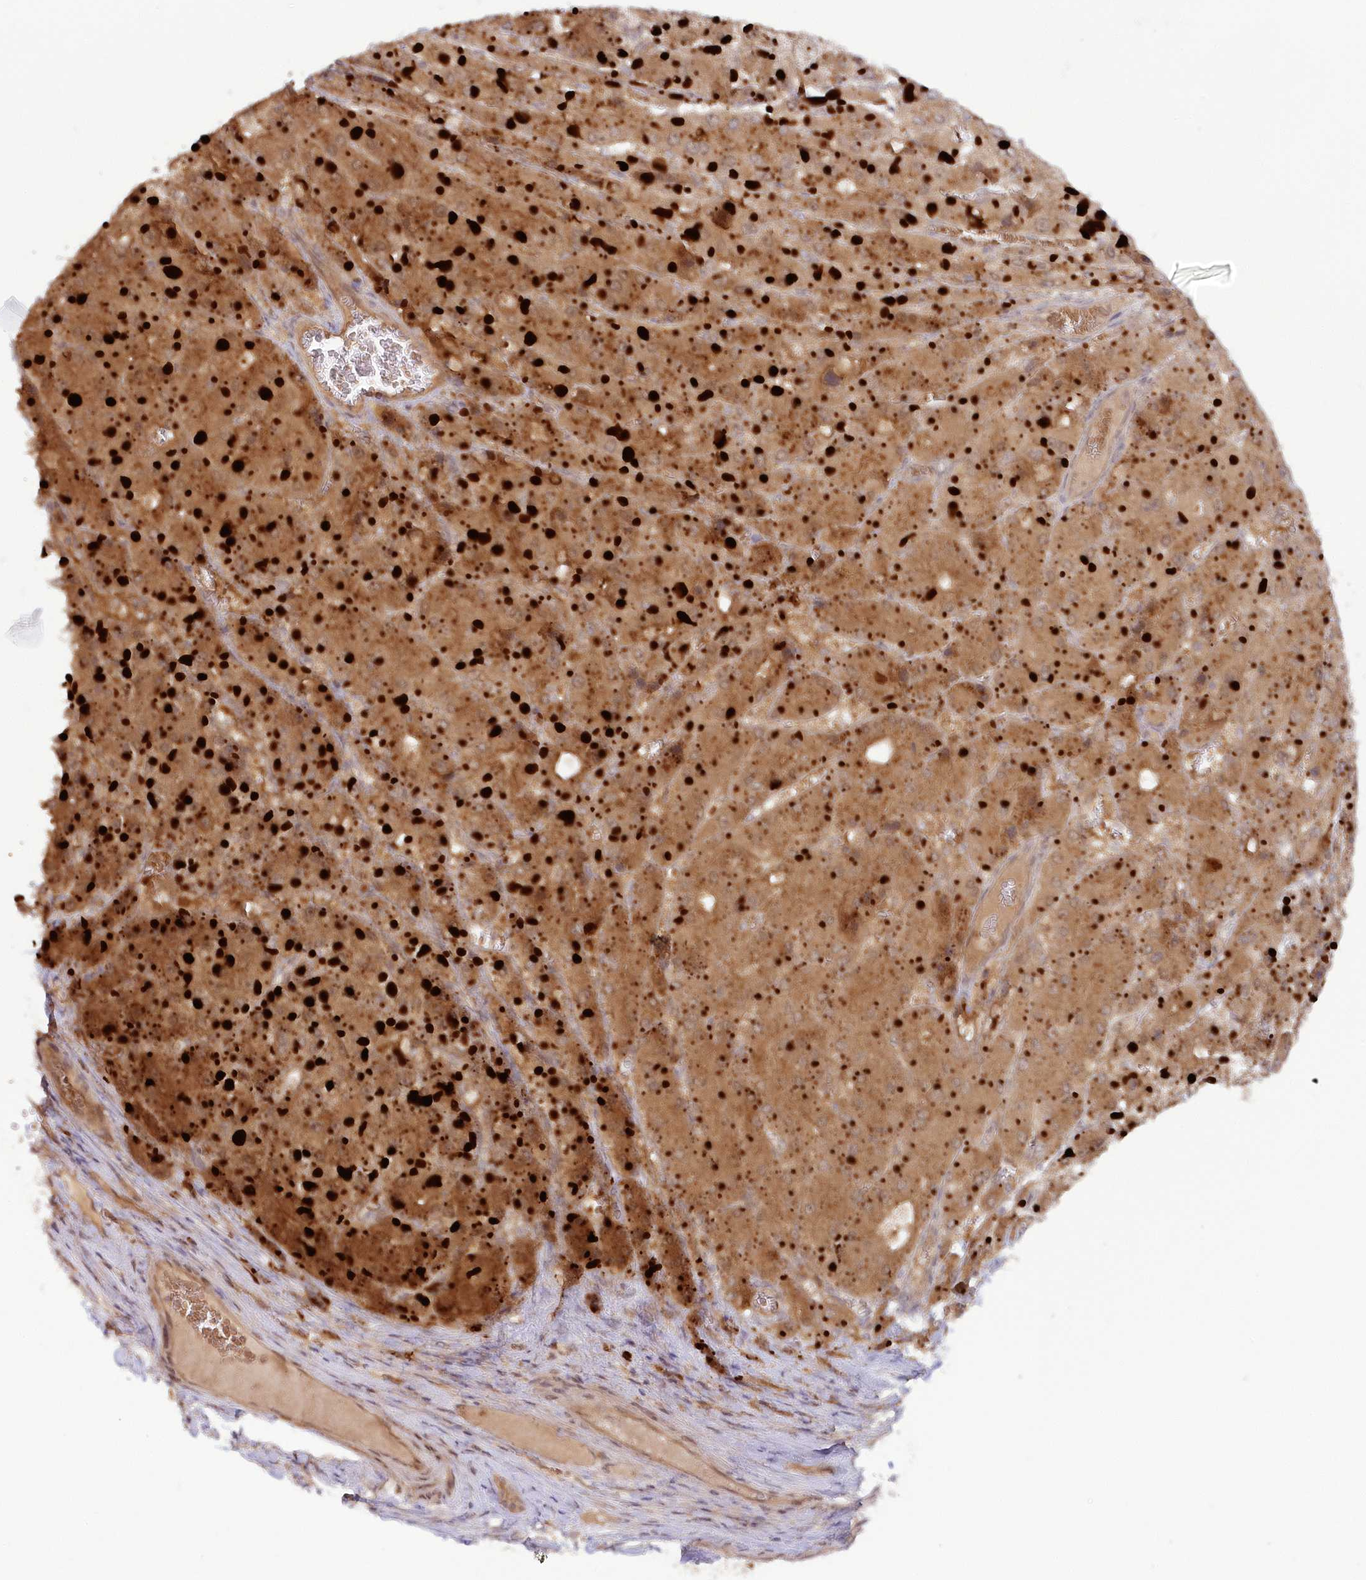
{"staining": {"intensity": "moderate", "quantity": ">75%", "location": "cytoplasmic/membranous"}, "tissue": "liver cancer", "cell_type": "Tumor cells", "image_type": "cancer", "snomed": [{"axis": "morphology", "description": "Carcinoma, Hepatocellular, NOS"}, {"axis": "topography", "description": "Liver"}], "caption": "Liver cancer (hepatocellular carcinoma) was stained to show a protein in brown. There is medium levels of moderate cytoplasmic/membranous positivity in about >75% of tumor cells.", "gene": "GBE1", "patient": {"sex": "female", "age": 73}}